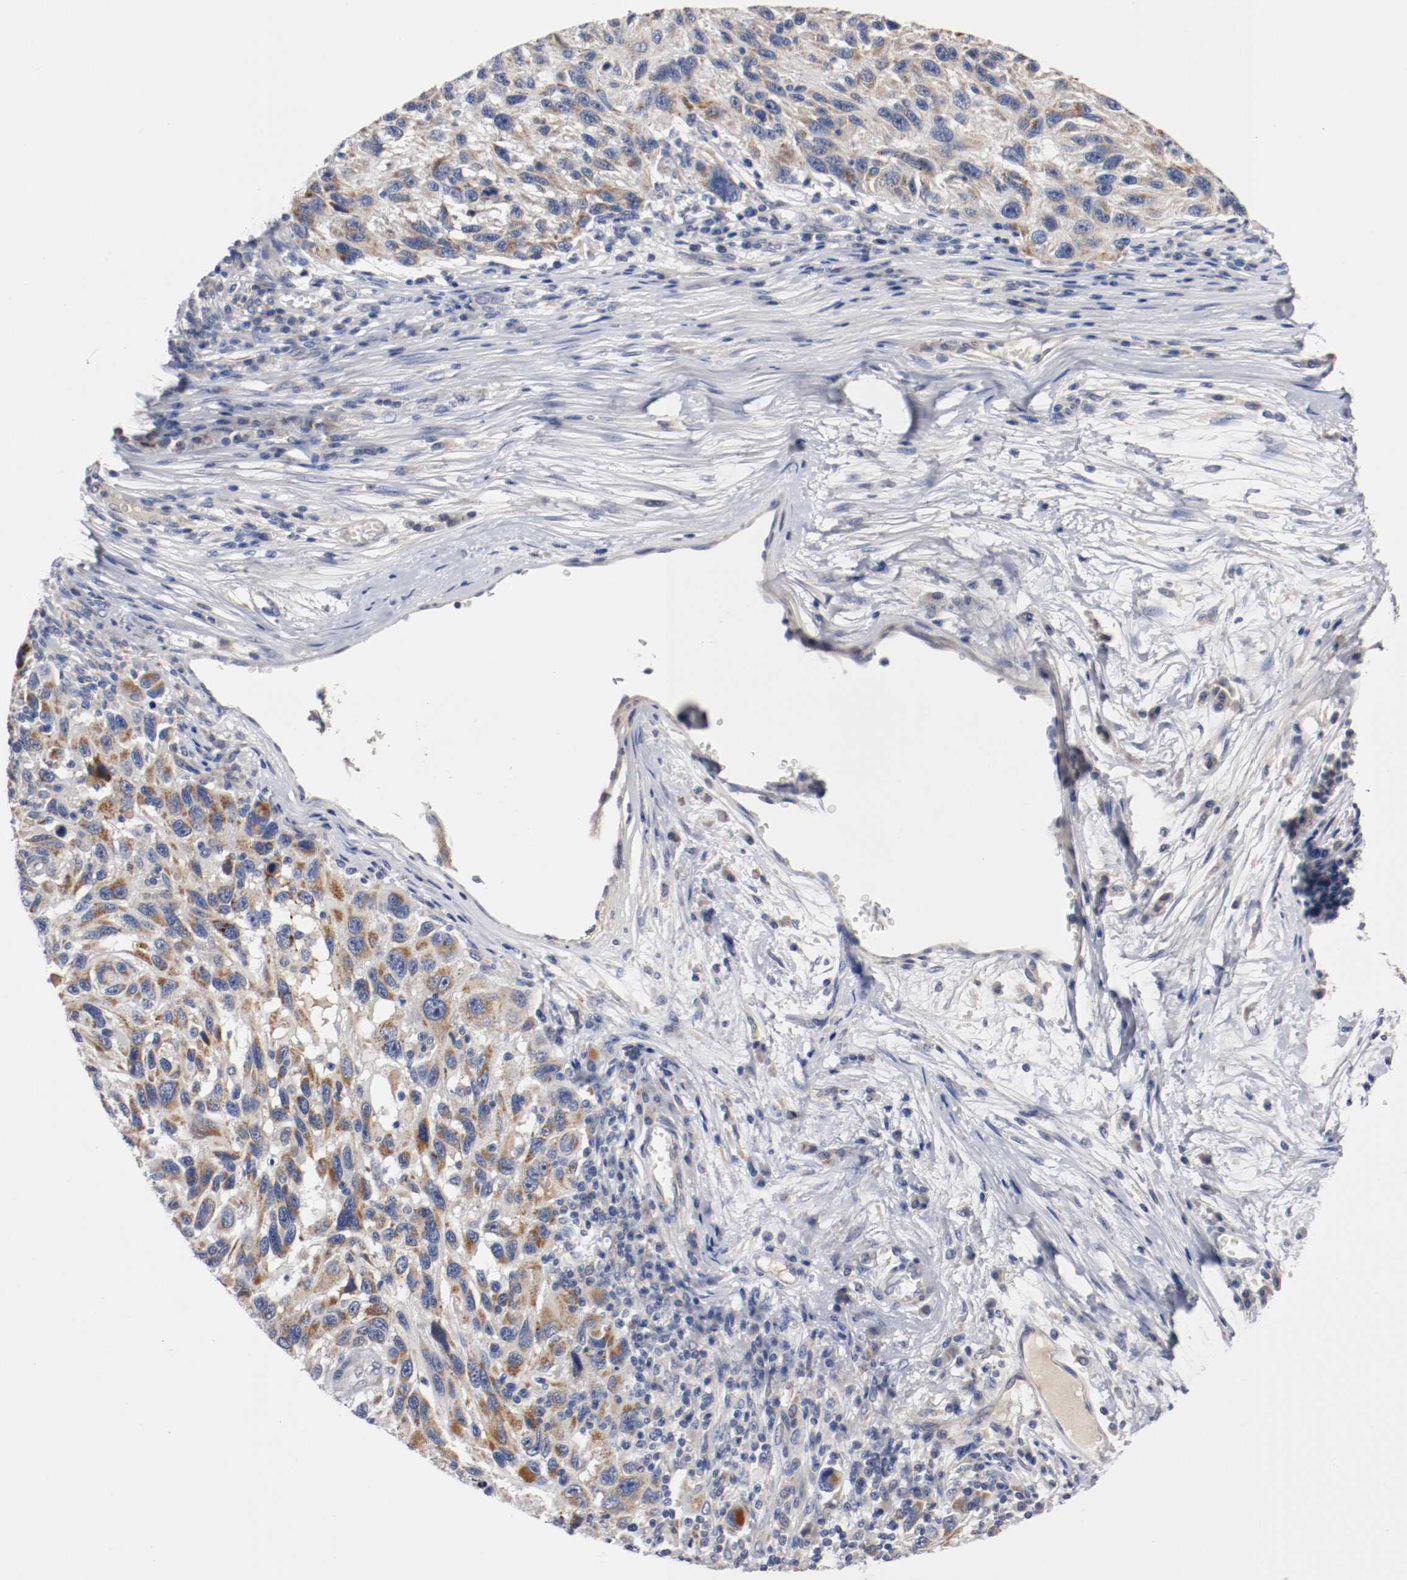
{"staining": {"intensity": "weak", "quantity": "25%-75%", "location": "cytoplasmic/membranous"}, "tissue": "melanoma", "cell_type": "Tumor cells", "image_type": "cancer", "snomed": [{"axis": "morphology", "description": "Malignant melanoma, NOS"}, {"axis": "topography", "description": "Skin"}], "caption": "Weak cytoplasmic/membranous staining is identified in approximately 25%-75% of tumor cells in malignant melanoma.", "gene": "PCSK6", "patient": {"sex": "male", "age": 53}}